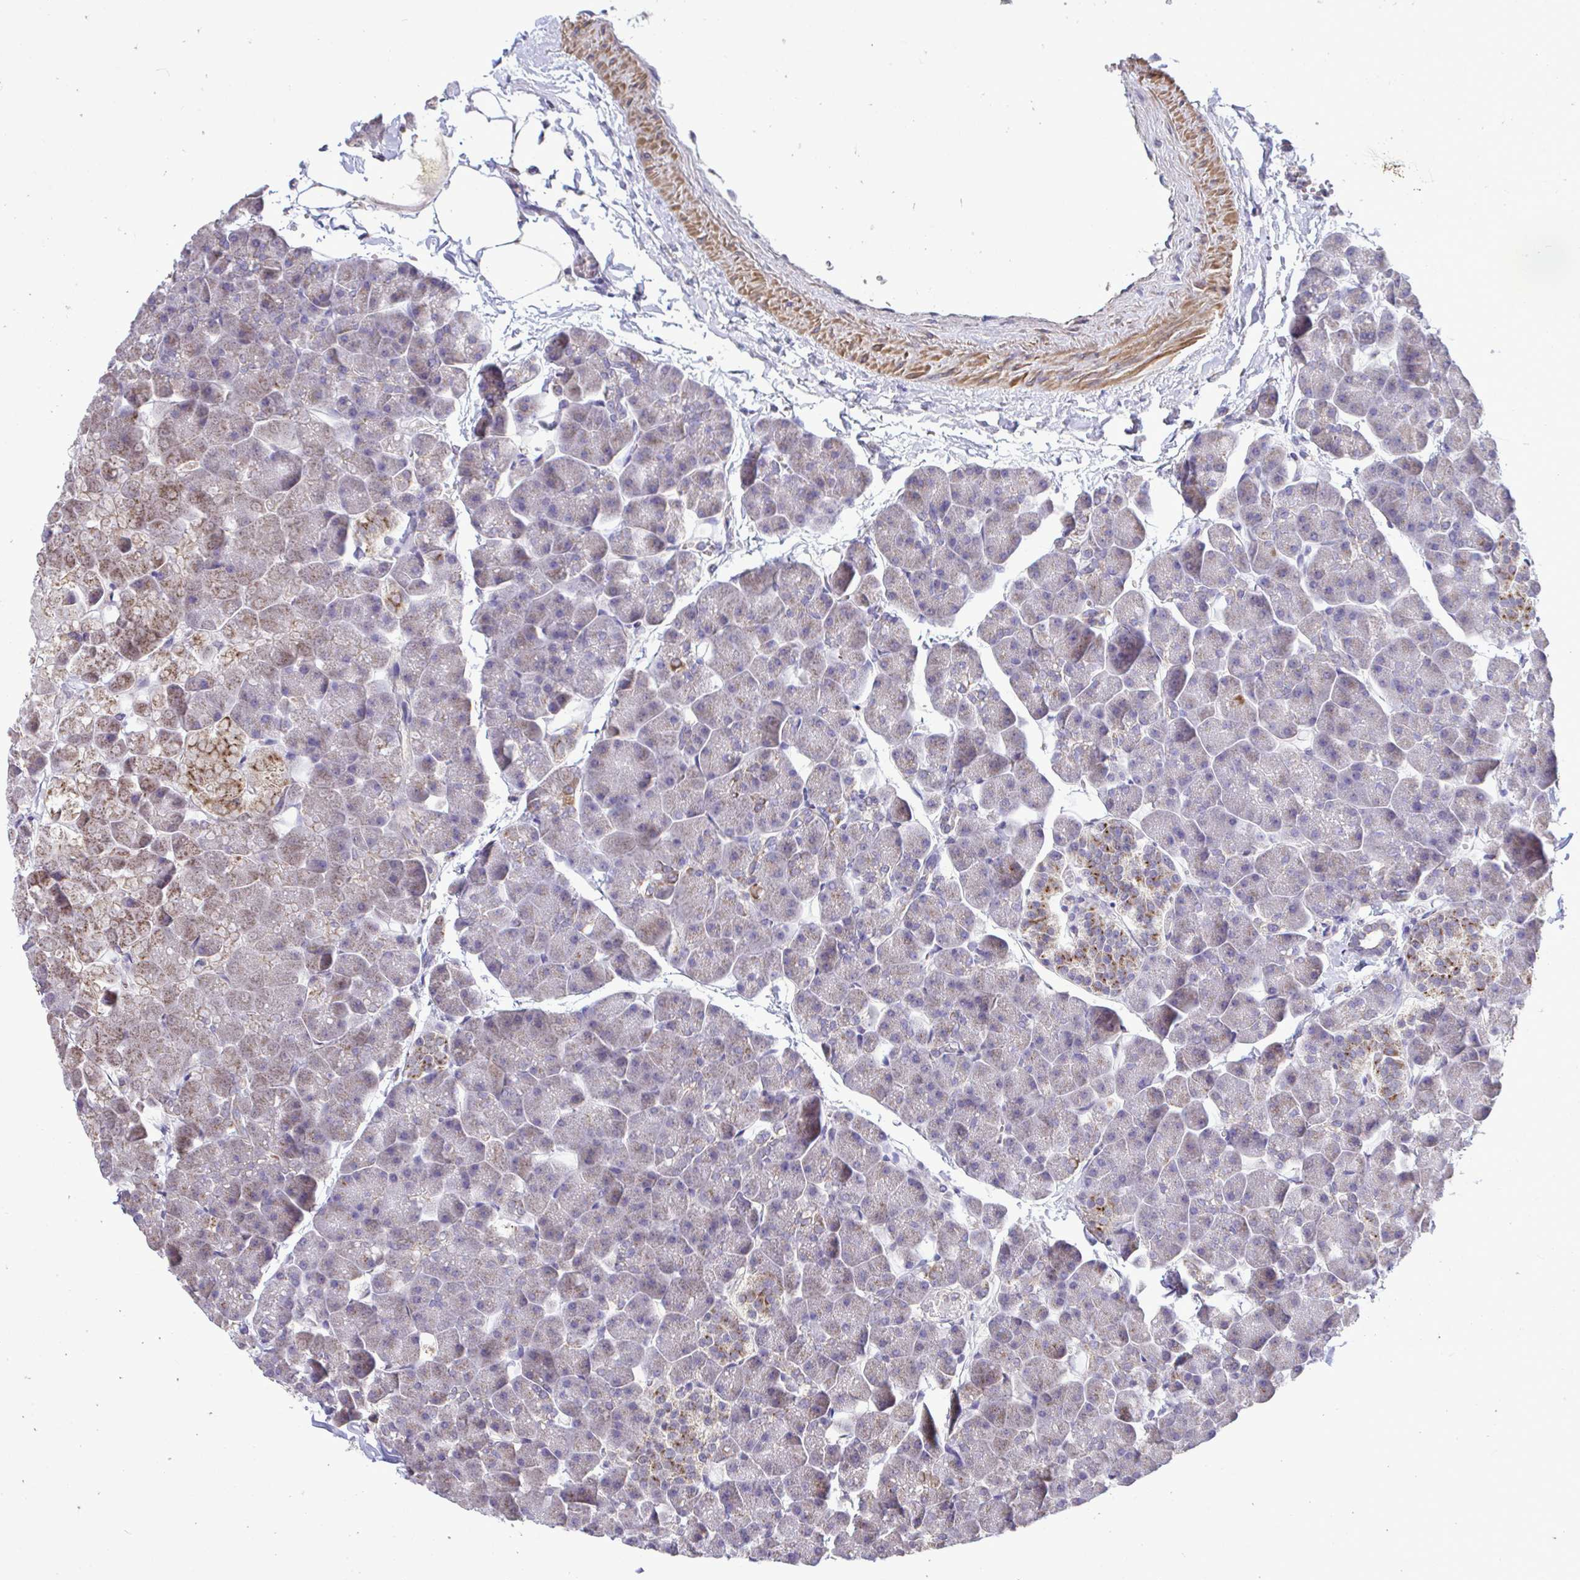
{"staining": {"intensity": "moderate", "quantity": "<25%", "location": "cytoplasmic/membranous"}, "tissue": "pancreas", "cell_type": "Exocrine glandular cells", "image_type": "normal", "snomed": [{"axis": "morphology", "description": "Normal tissue, NOS"}, {"axis": "topography", "description": "Pancreas"}], "caption": "This photomicrograph exhibits unremarkable pancreas stained with IHC to label a protein in brown. The cytoplasmic/membranous of exocrine glandular cells show moderate positivity for the protein. Nuclei are counter-stained blue.", "gene": "ENSG00000269547", "patient": {"sex": "male", "age": 35}}